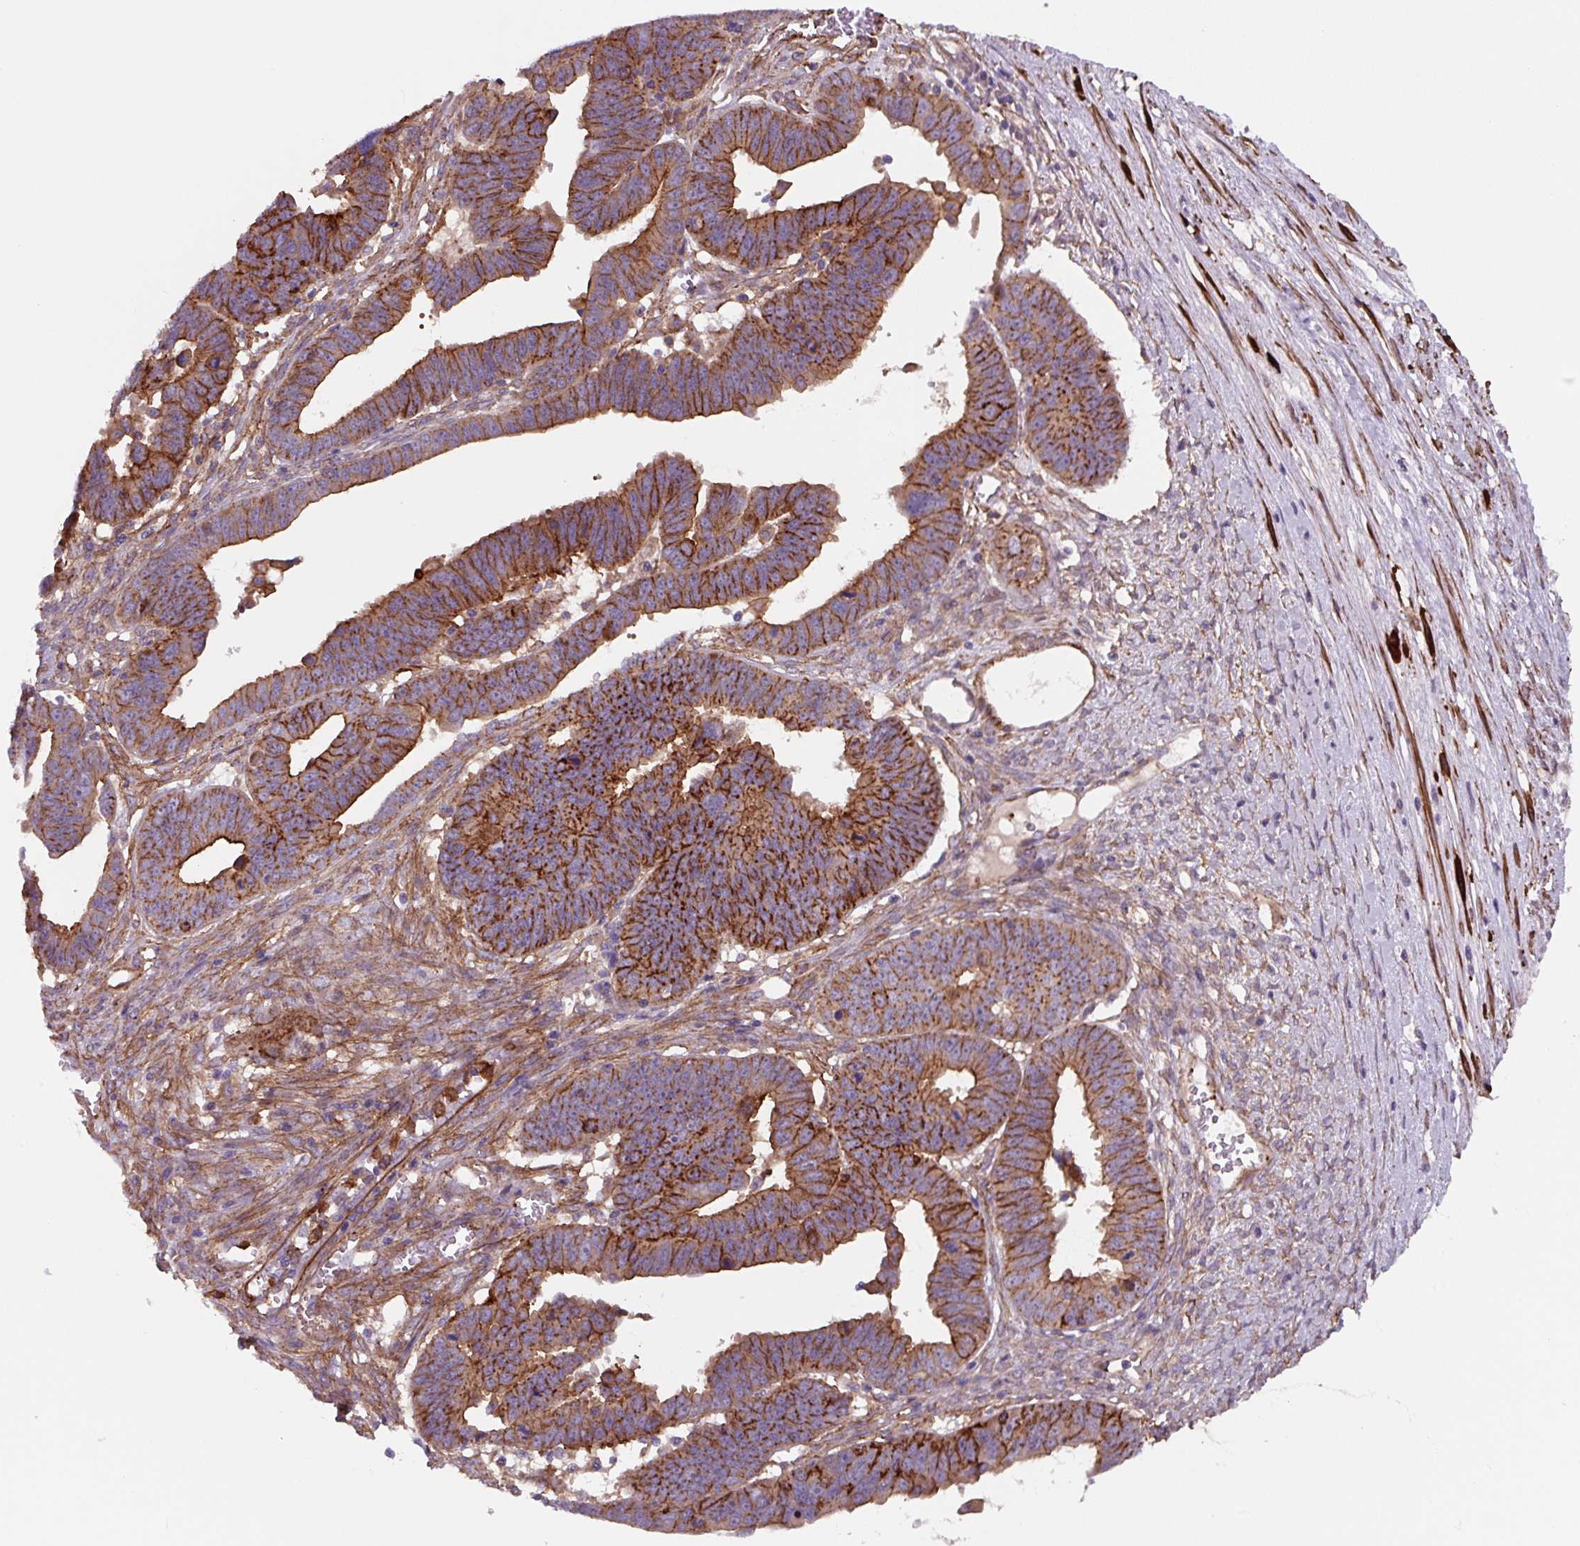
{"staining": {"intensity": "moderate", "quantity": ">75%", "location": "cytoplasmic/membranous"}, "tissue": "ovarian cancer", "cell_type": "Tumor cells", "image_type": "cancer", "snomed": [{"axis": "morphology", "description": "Carcinoma, endometroid"}, {"axis": "morphology", "description": "Cystadenocarcinoma, serous, NOS"}, {"axis": "topography", "description": "Ovary"}], "caption": "Immunohistochemical staining of ovarian cancer (endometroid carcinoma) reveals moderate cytoplasmic/membranous protein expression in approximately >75% of tumor cells.", "gene": "DHFR2", "patient": {"sex": "female", "age": 45}}